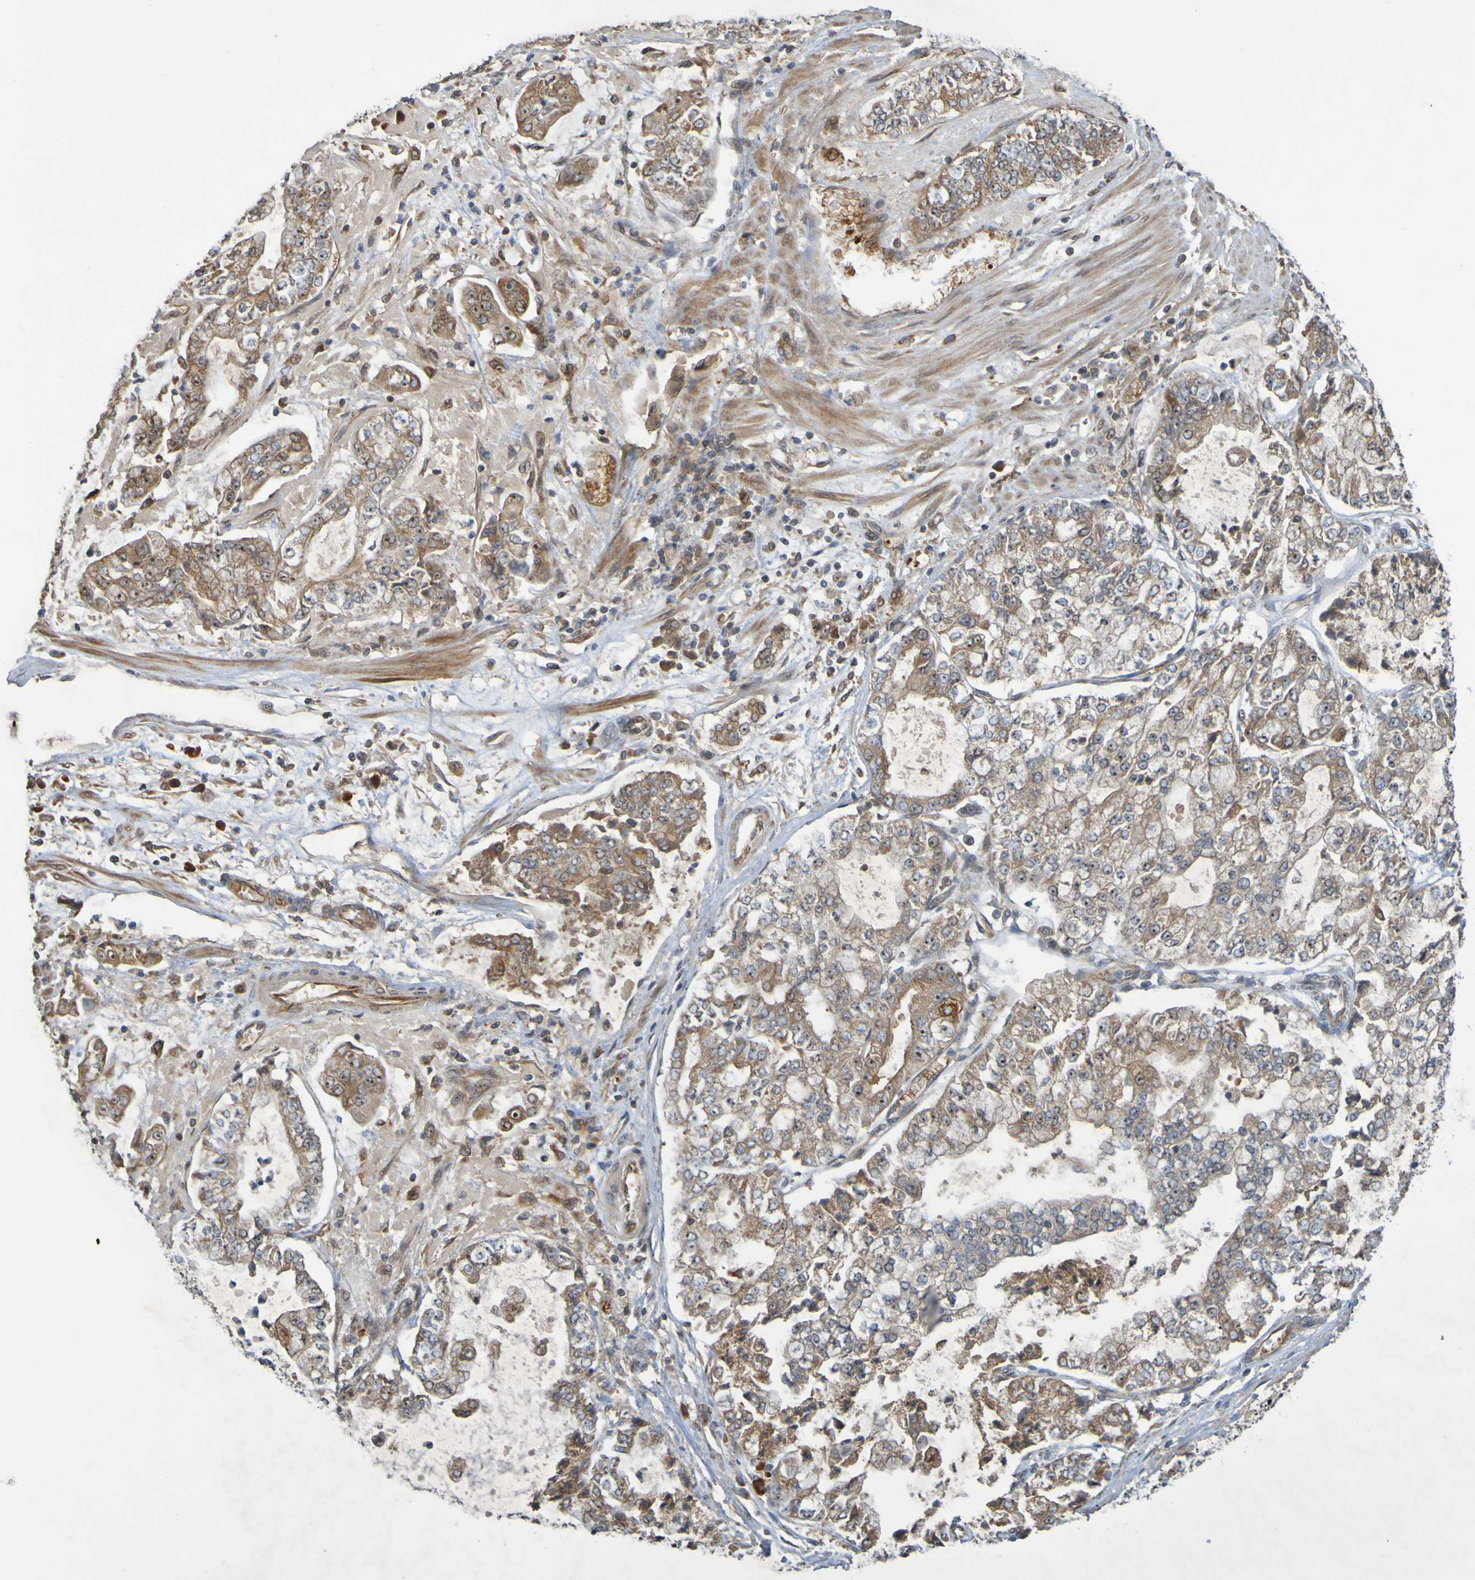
{"staining": {"intensity": "moderate", "quantity": ">75%", "location": "cytoplasmic/membranous"}, "tissue": "stomach cancer", "cell_type": "Tumor cells", "image_type": "cancer", "snomed": [{"axis": "morphology", "description": "Adenocarcinoma, NOS"}, {"axis": "topography", "description": "Stomach"}], "caption": "An image showing moderate cytoplasmic/membranous positivity in about >75% of tumor cells in adenocarcinoma (stomach), as visualized by brown immunohistochemical staining.", "gene": "TMBIM1", "patient": {"sex": "male", "age": 76}}